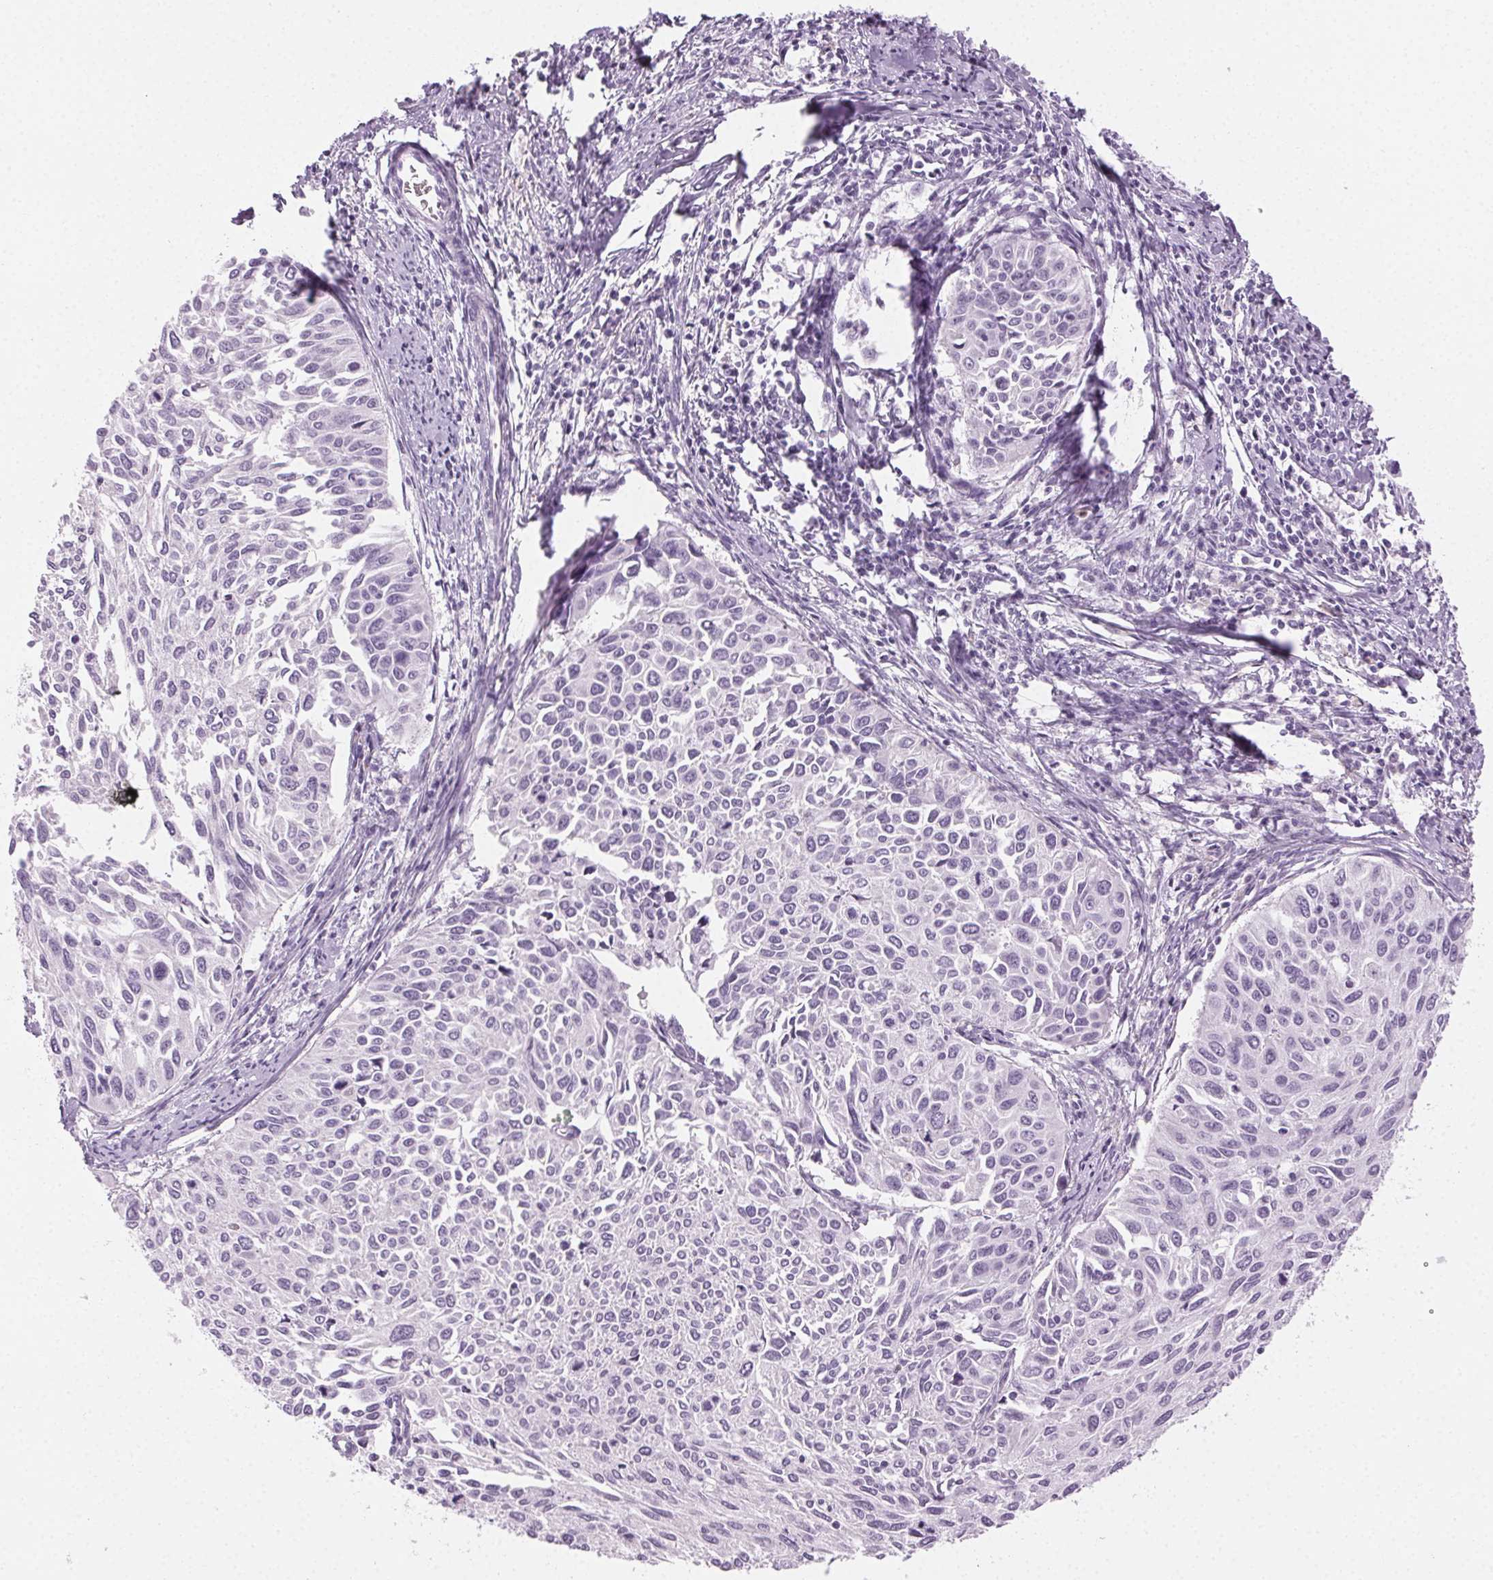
{"staining": {"intensity": "negative", "quantity": "none", "location": "none"}, "tissue": "cervical cancer", "cell_type": "Tumor cells", "image_type": "cancer", "snomed": [{"axis": "morphology", "description": "Squamous cell carcinoma, NOS"}, {"axis": "topography", "description": "Cervix"}], "caption": "A high-resolution micrograph shows IHC staining of squamous cell carcinoma (cervical), which reveals no significant staining in tumor cells. (IHC, brightfield microscopy, high magnification).", "gene": "MPO", "patient": {"sex": "female", "age": 50}}